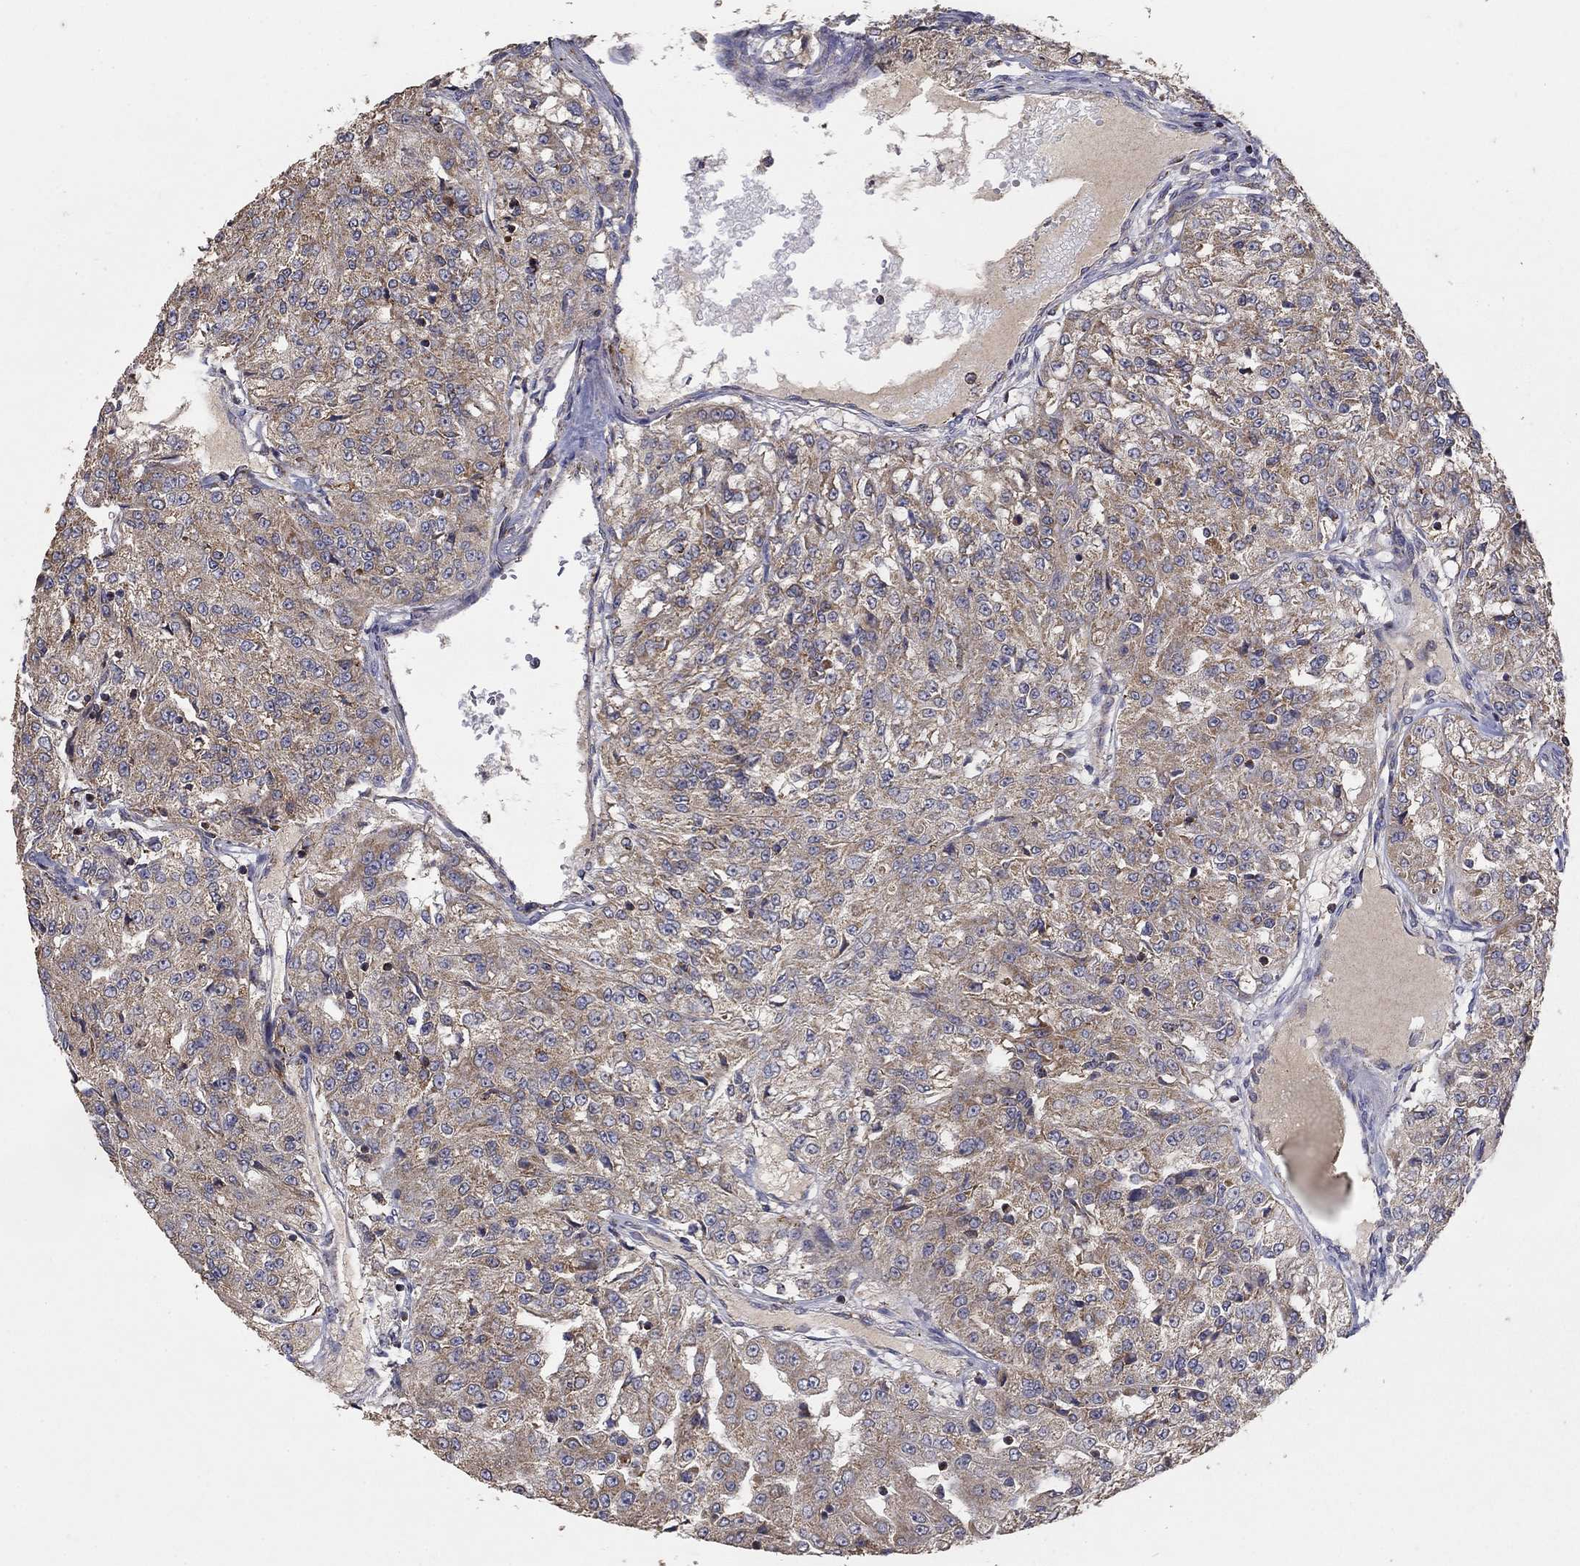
{"staining": {"intensity": "weak", "quantity": ">75%", "location": "cytoplasmic/membranous"}, "tissue": "renal cancer", "cell_type": "Tumor cells", "image_type": "cancer", "snomed": [{"axis": "morphology", "description": "Adenocarcinoma, NOS"}, {"axis": "topography", "description": "Kidney"}], "caption": "Brown immunohistochemical staining in renal cancer (adenocarcinoma) reveals weak cytoplasmic/membranous staining in approximately >75% of tumor cells.", "gene": "GPSM1", "patient": {"sex": "female", "age": 63}}